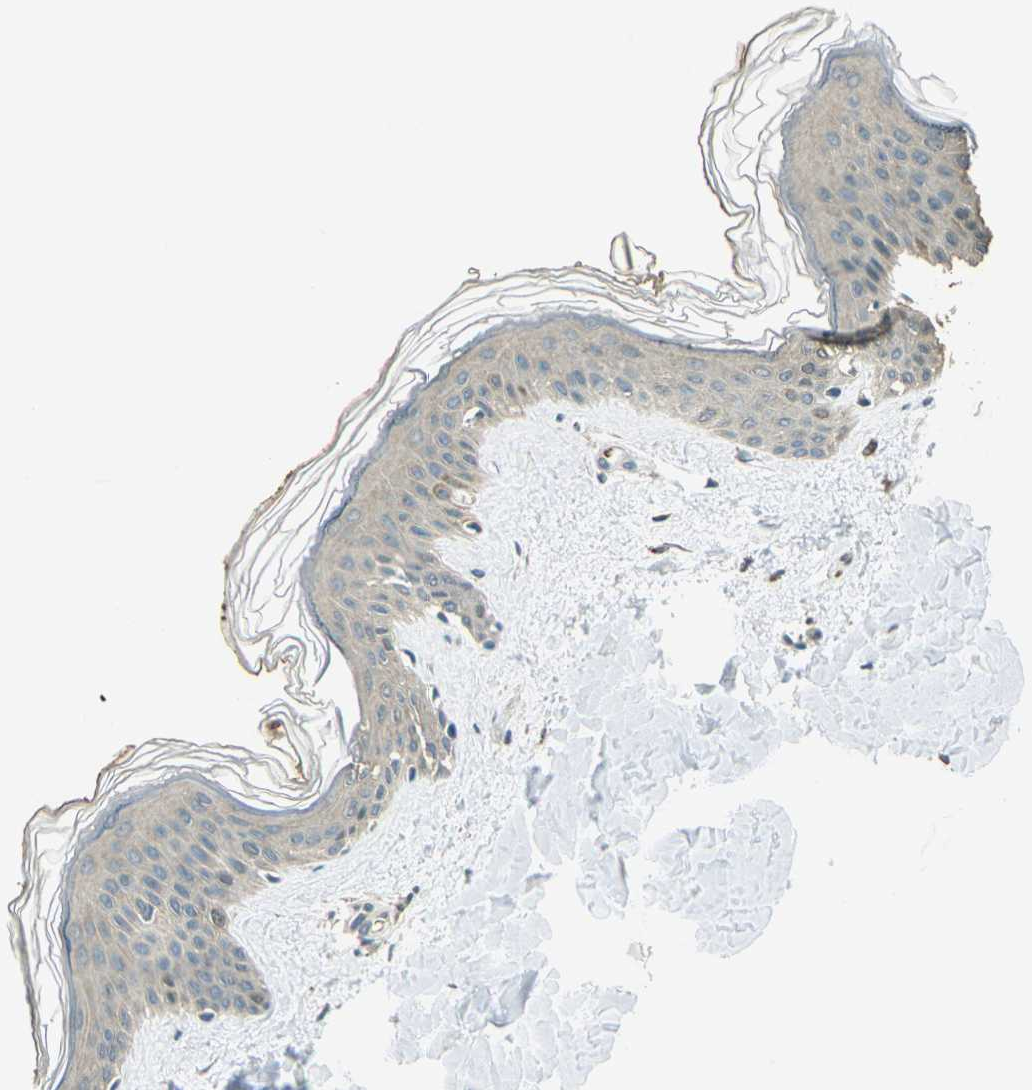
{"staining": {"intensity": "weak", "quantity": "25%-75%", "location": "cytoplasmic/membranous"}, "tissue": "skin", "cell_type": "Fibroblasts", "image_type": "normal", "snomed": [{"axis": "morphology", "description": "Normal tissue, NOS"}, {"axis": "topography", "description": "Skin"}], "caption": "IHC histopathology image of benign skin: skin stained using immunohistochemistry demonstrates low levels of weak protein expression localized specifically in the cytoplasmic/membranous of fibroblasts, appearing as a cytoplasmic/membranous brown color.", "gene": "TOR1A", "patient": {"sex": "female", "age": 41}}